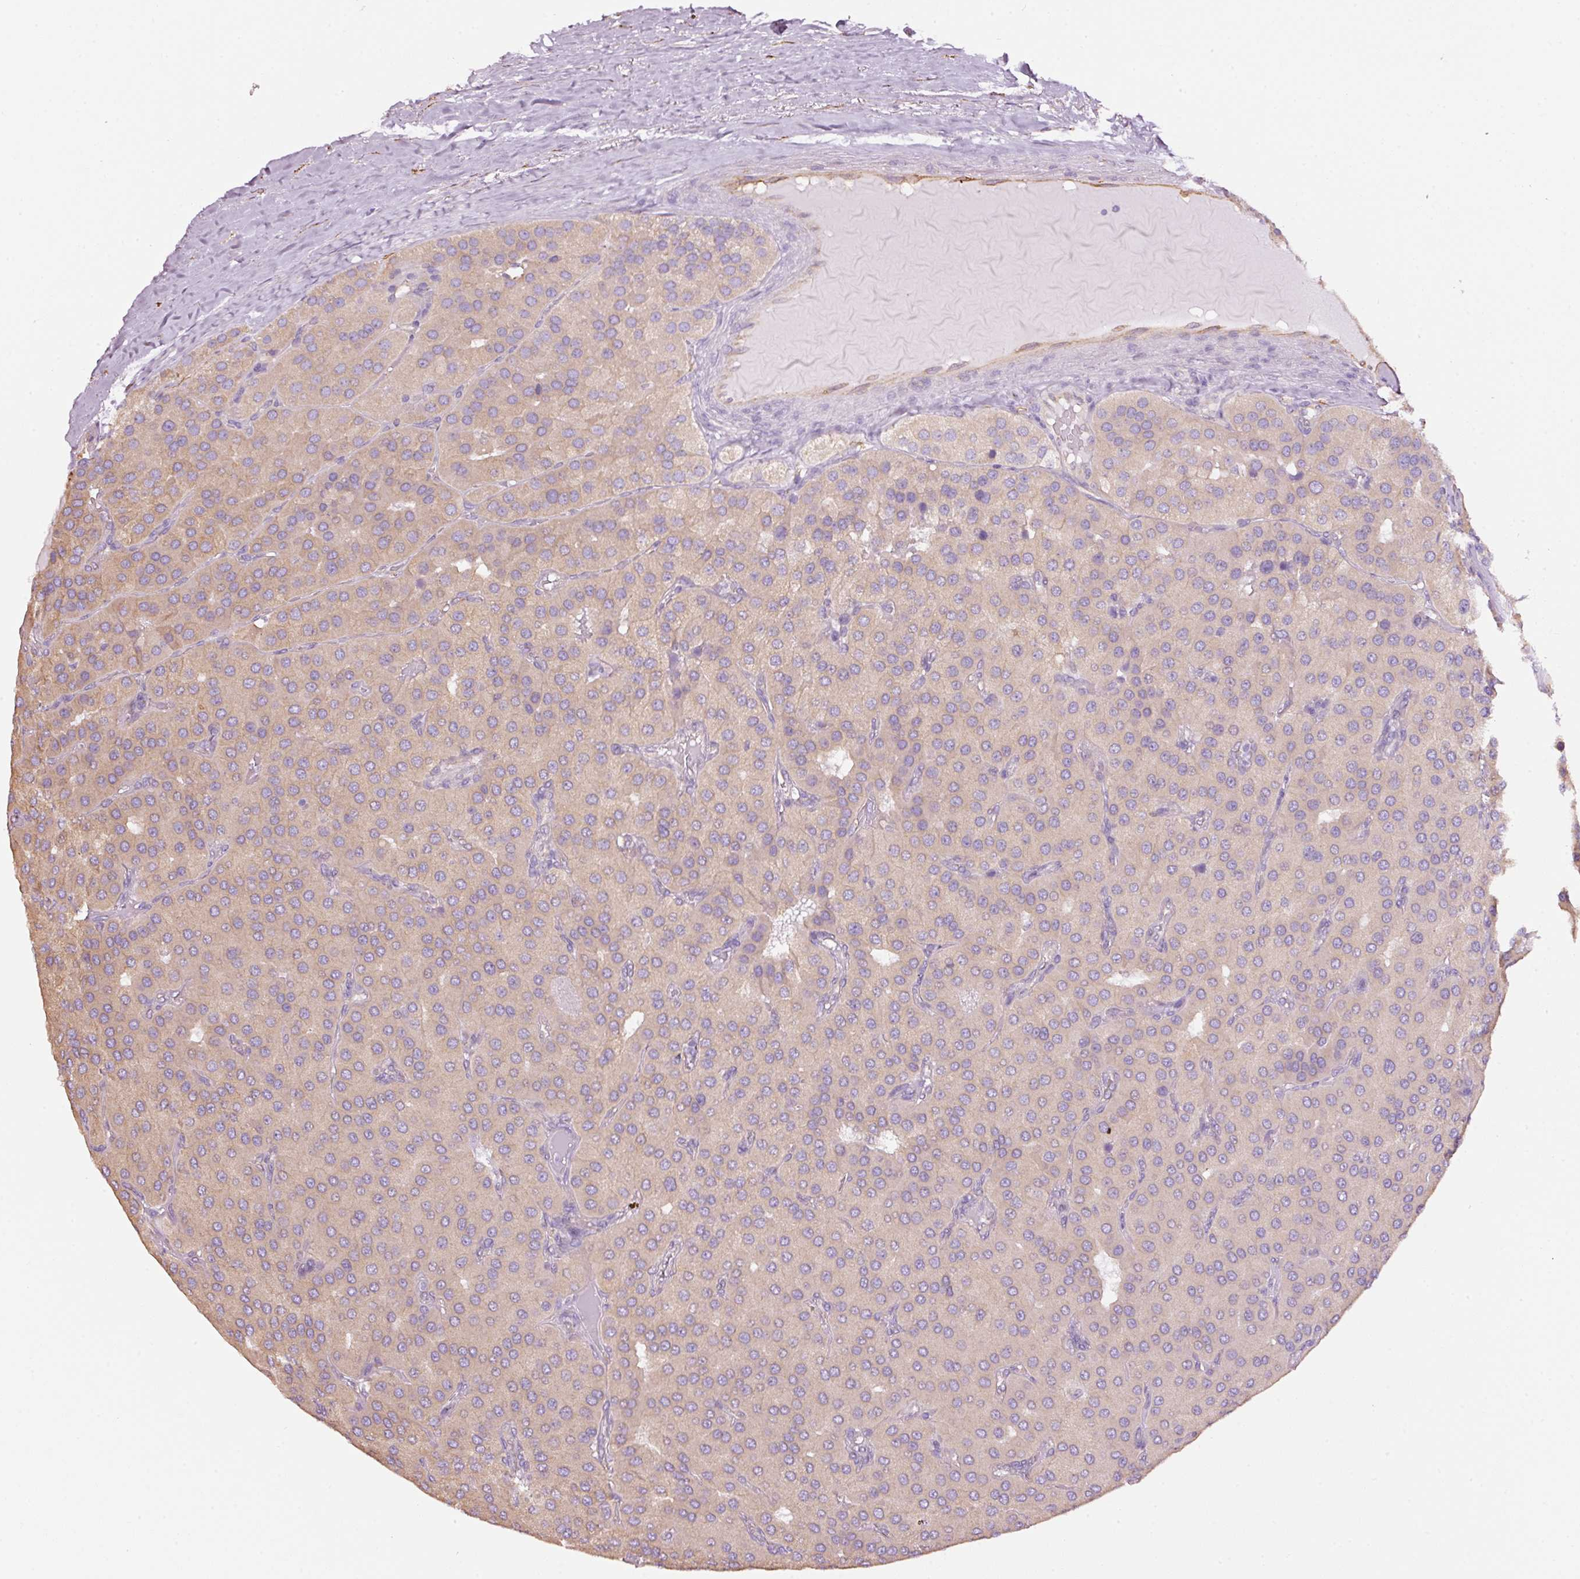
{"staining": {"intensity": "weak", "quantity": ">75%", "location": "cytoplasmic/membranous"}, "tissue": "parathyroid gland", "cell_type": "Glandular cells", "image_type": "normal", "snomed": [{"axis": "morphology", "description": "Normal tissue, NOS"}, {"axis": "morphology", "description": "Adenoma, NOS"}, {"axis": "topography", "description": "Parathyroid gland"}], "caption": "Protein expression analysis of normal human parathyroid gland reveals weak cytoplasmic/membranous staining in approximately >75% of glandular cells. (brown staining indicates protein expression, while blue staining denotes nuclei).", "gene": "GCG", "patient": {"sex": "female", "age": 86}}